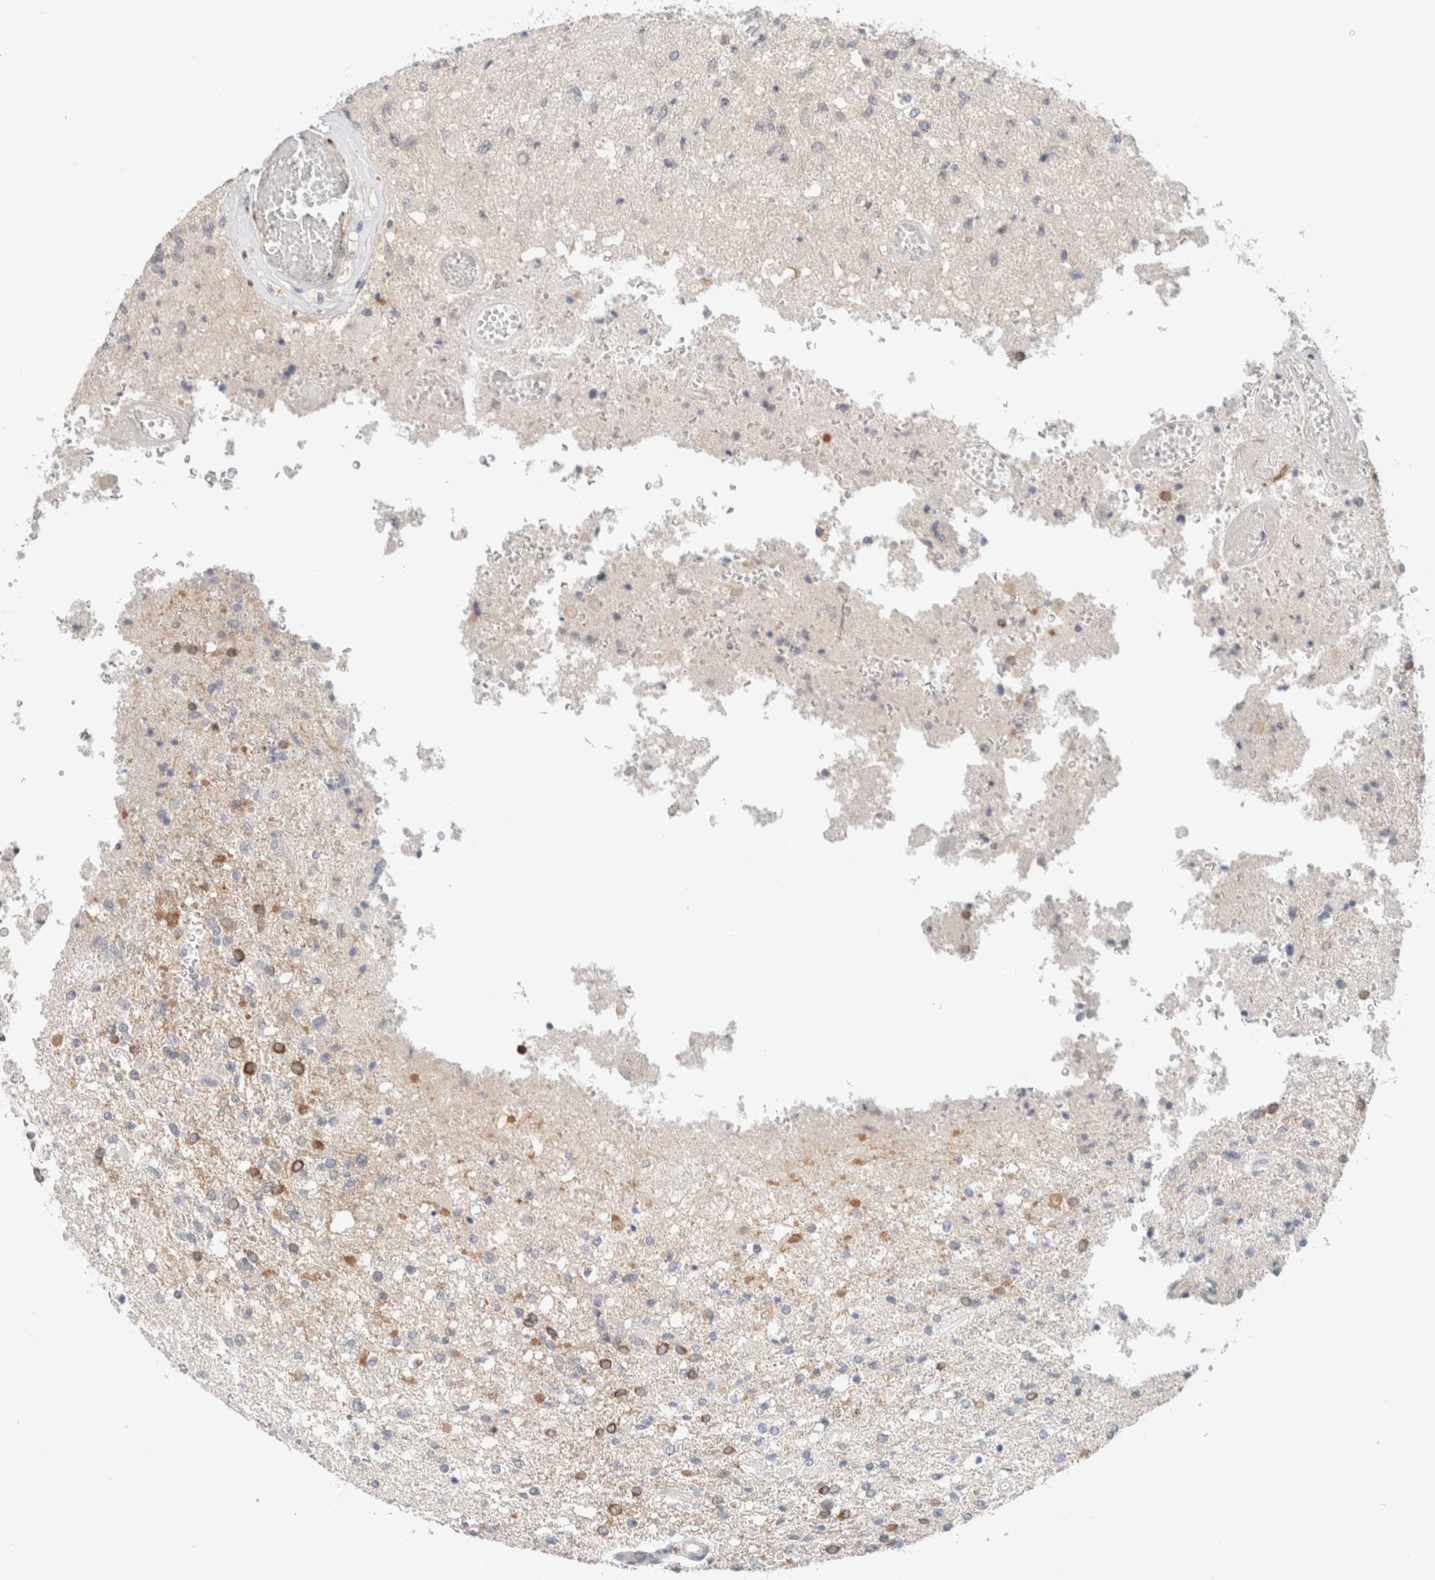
{"staining": {"intensity": "moderate", "quantity": "<25%", "location": "cytoplasmic/membranous"}, "tissue": "glioma", "cell_type": "Tumor cells", "image_type": "cancer", "snomed": [{"axis": "morphology", "description": "Normal tissue, NOS"}, {"axis": "morphology", "description": "Glioma, malignant, High grade"}, {"axis": "topography", "description": "Cerebral cortex"}], "caption": "Immunohistochemistry (IHC) (DAB) staining of human glioma demonstrates moderate cytoplasmic/membranous protein expression in approximately <25% of tumor cells.", "gene": "MARK3", "patient": {"sex": "male", "age": 77}}